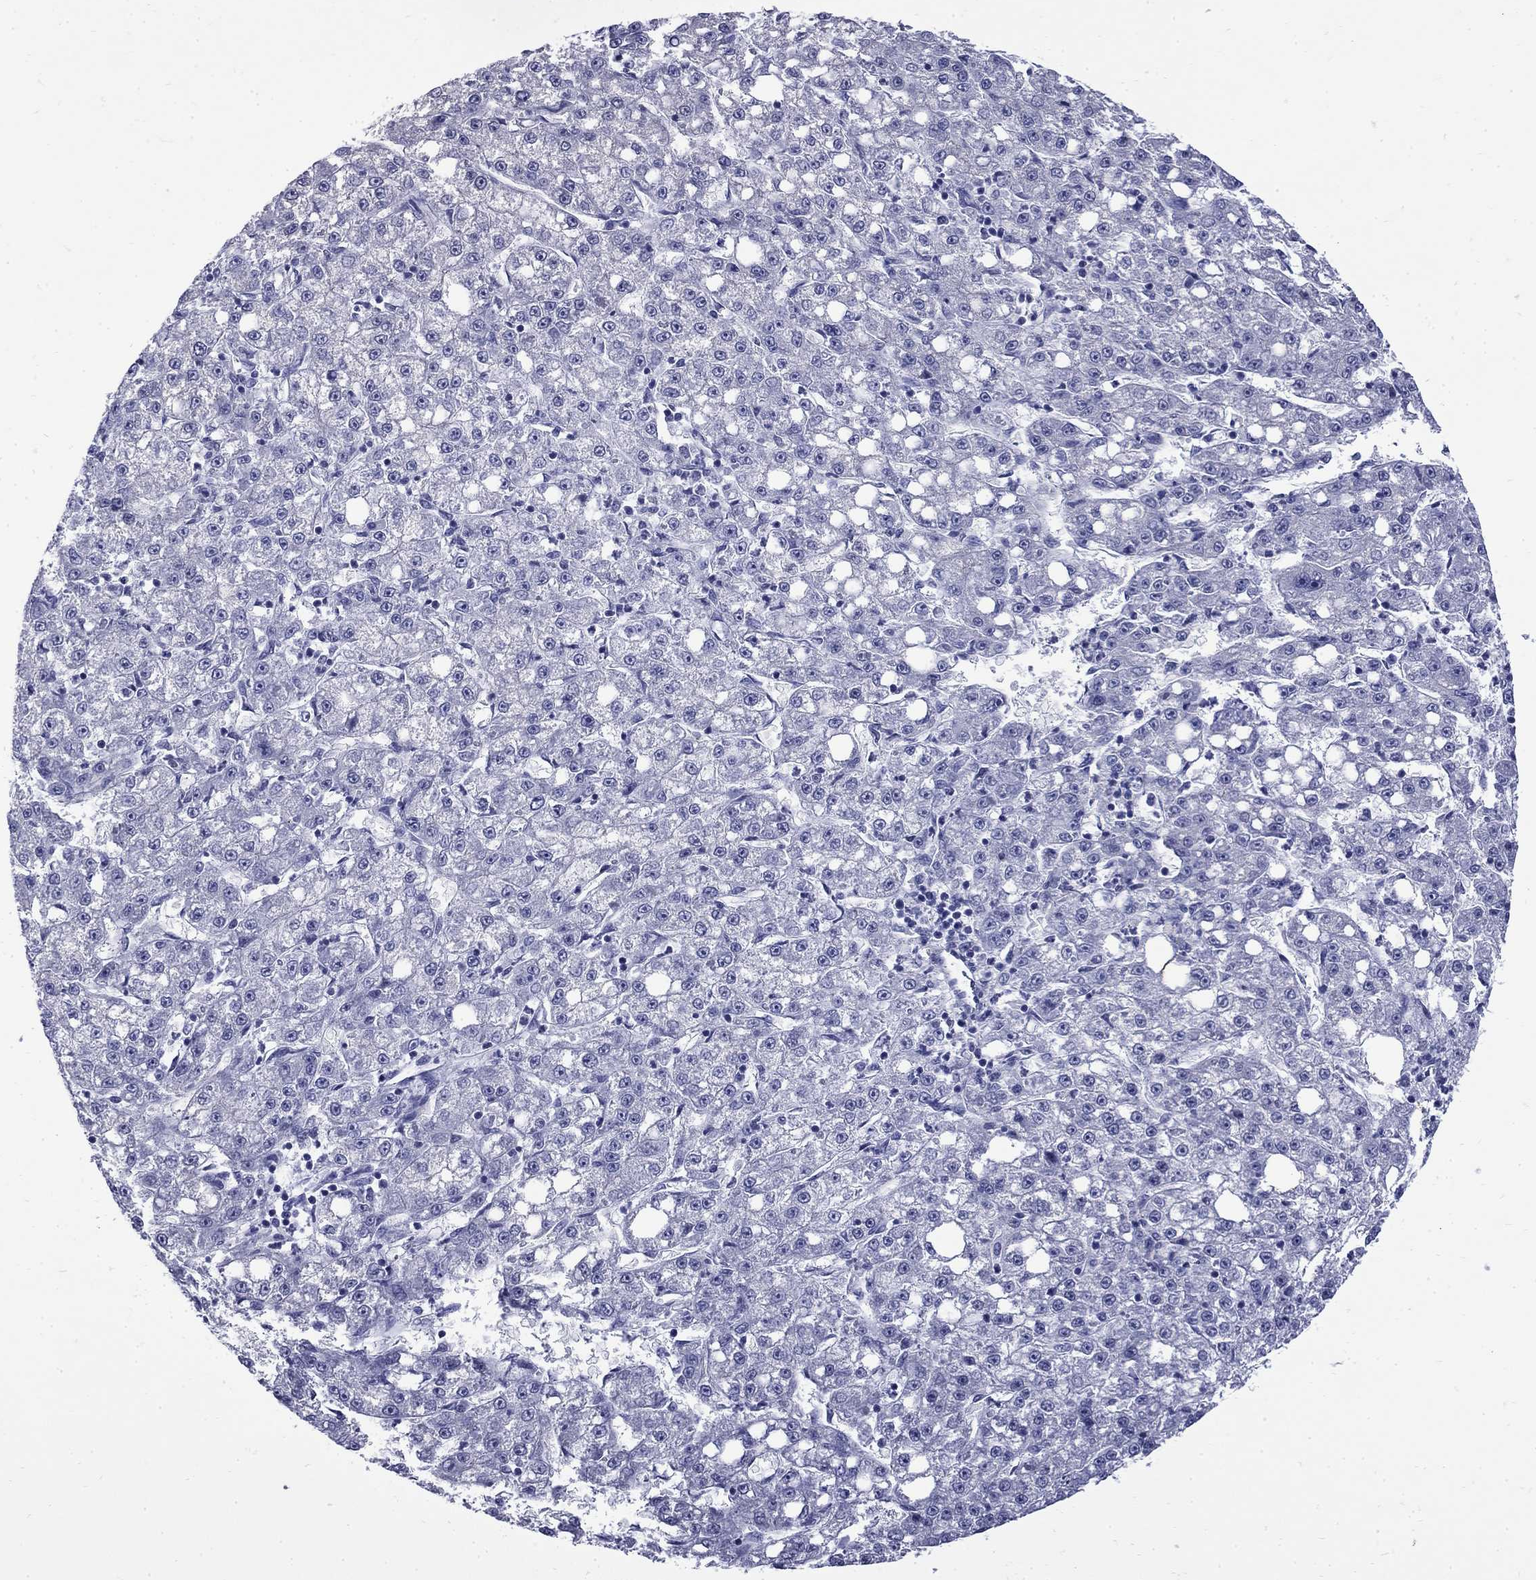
{"staining": {"intensity": "negative", "quantity": "none", "location": "none"}, "tissue": "liver cancer", "cell_type": "Tumor cells", "image_type": "cancer", "snomed": [{"axis": "morphology", "description": "Carcinoma, Hepatocellular, NOS"}, {"axis": "topography", "description": "Liver"}], "caption": "High magnification brightfield microscopy of liver hepatocellular carcinoma stained with DAB (brown) and counterstained with hematoxylin (blue): tumor cells show no significant positivity. Brightfield microscopy of immunohistochemistry (IHC) stained with DAB (3,3'-diaminobenzidine) (brown) and hematoxylin (blue), captured at high magnification.", "gene": "MGARP", "patient": {"sex": "female", "age": 65}}